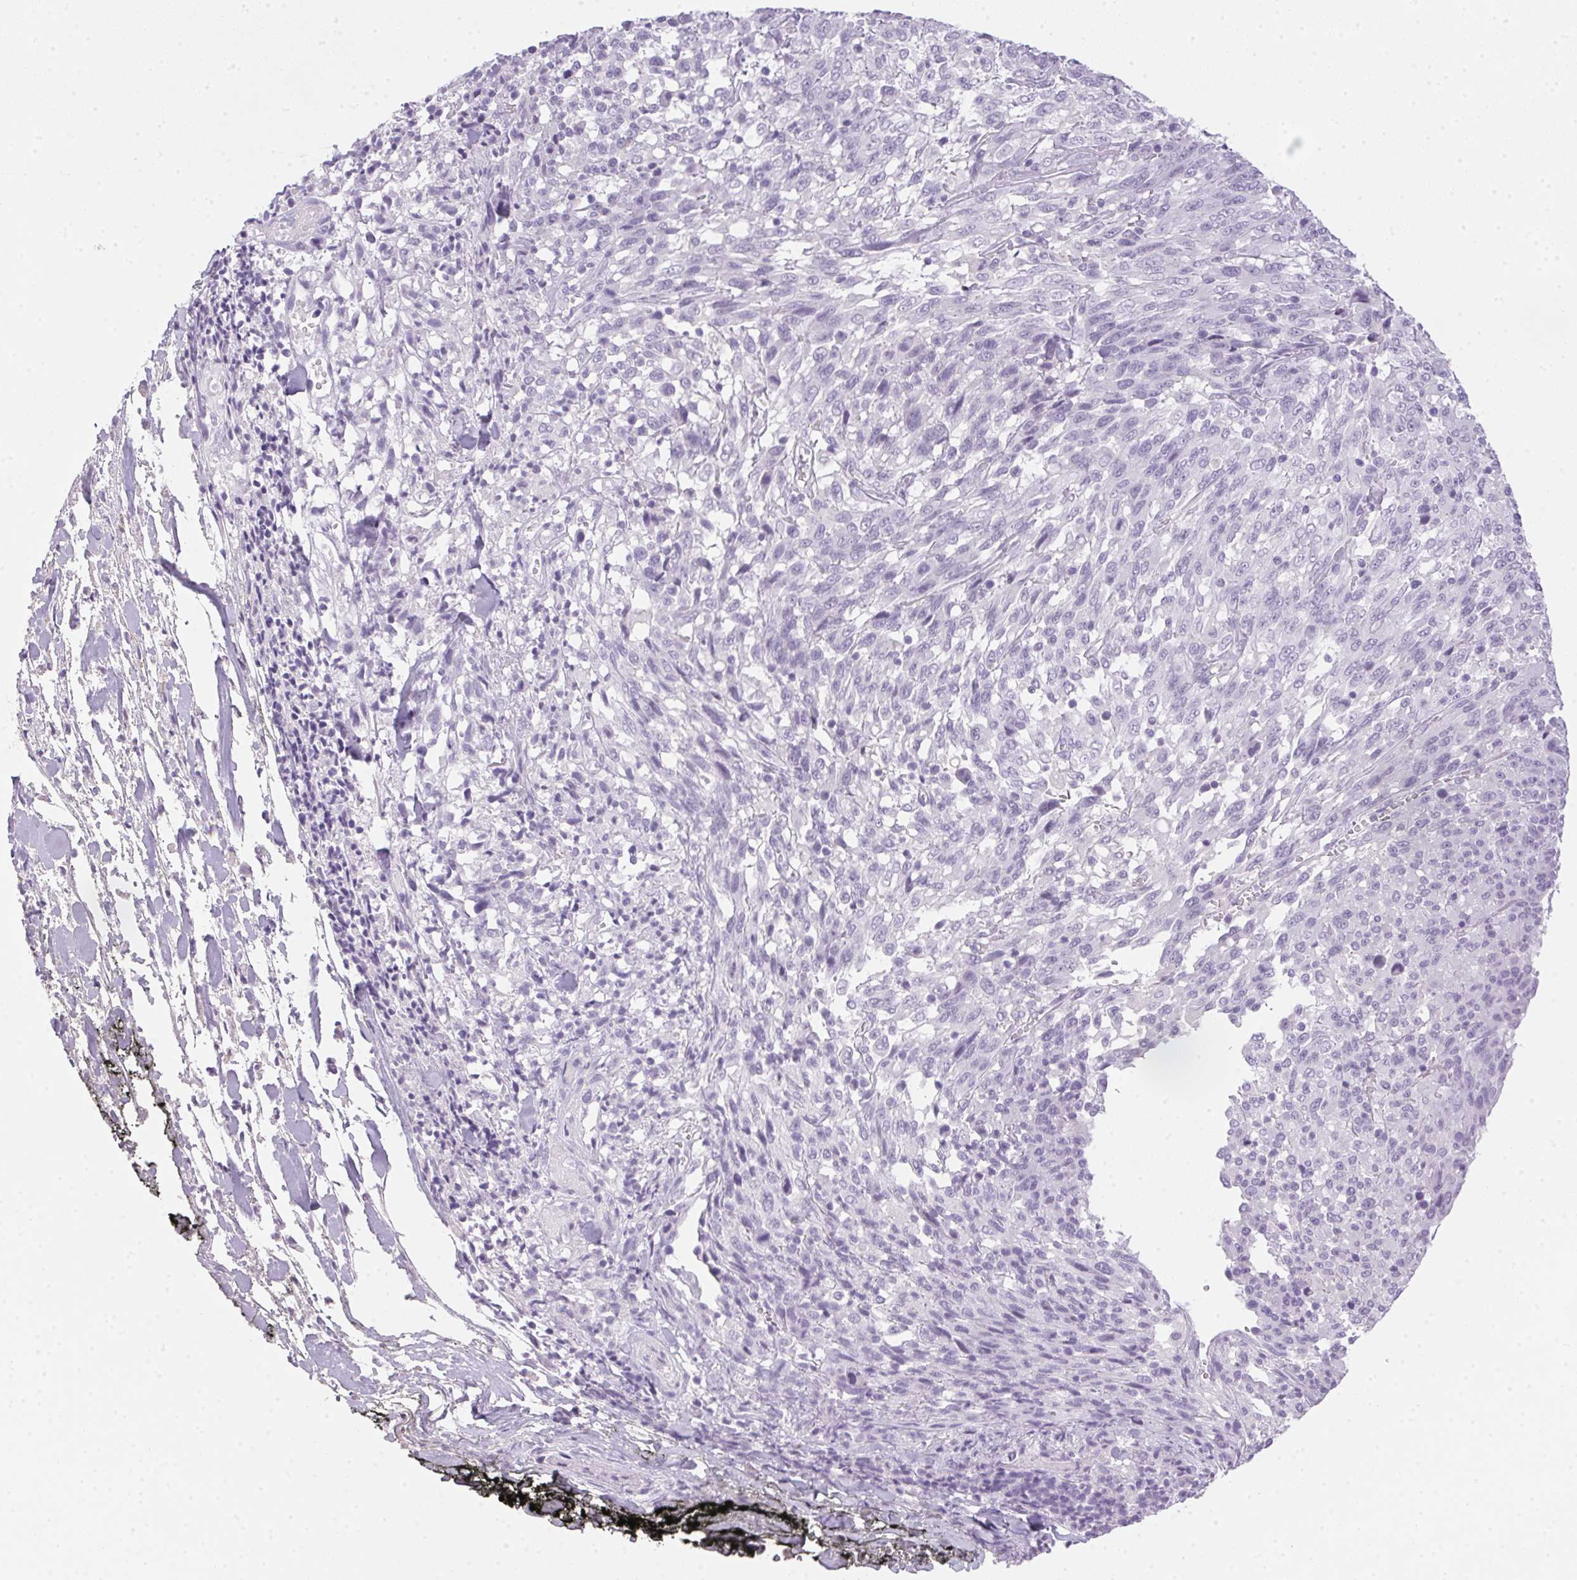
{"staining": {"intensity": "negative", "quantity": "none", "location": "none"}, "tissue": "melanoma", "cell_type": "Tumor cells", "image_type": "cancer", "snomed": [{"axis": "morphology", "description": "Malignant melanoma, NOS"}, {"axis": "topography", "description": "Skin"}], "caption": "An immunohistochemistry micrograph of malignant melanoma is shown. There is no staining in tumor cells of malignant melanoma.", "gene": "POPDC2", "patient": {"sex": "female", "age": 91}}